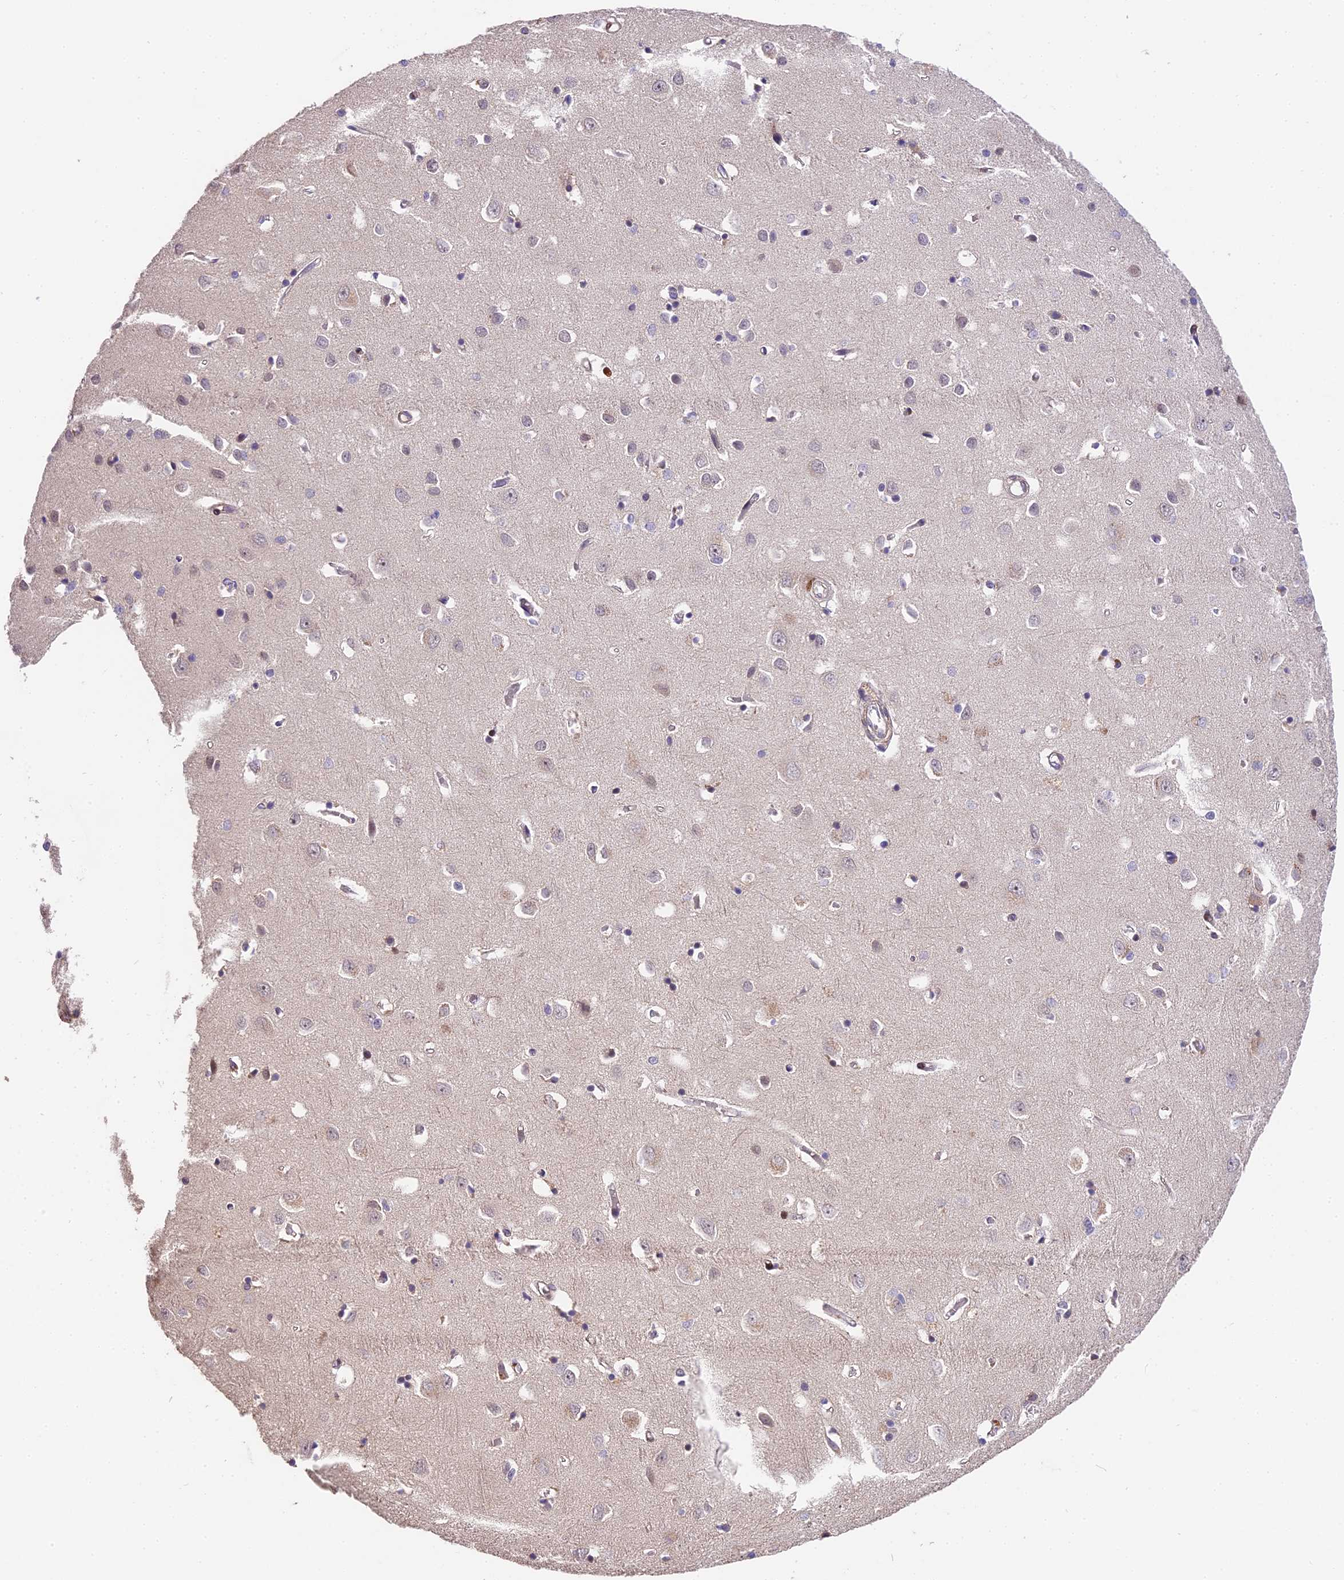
{"staining": {"intensity": "negative", "quantity": "none", "location": "none"}, "tissue": "cerebral cortex", "cell_type": "Endothelial cells", "image_type": "normal", "snomed": [{"axis": "morphology", "description": "Normal tissue, NOS"}, {"axis": "topography", "description": "Cerebral cortex"}], "caption": "An image of human cerebral cortex is negative for staining in endothelial cells. (DAB immunohistochemistry (IHC) with hematoxylin counter stain).", "gene": "ARHGAP17", "patient": {"sex": "female", "age": 64}}